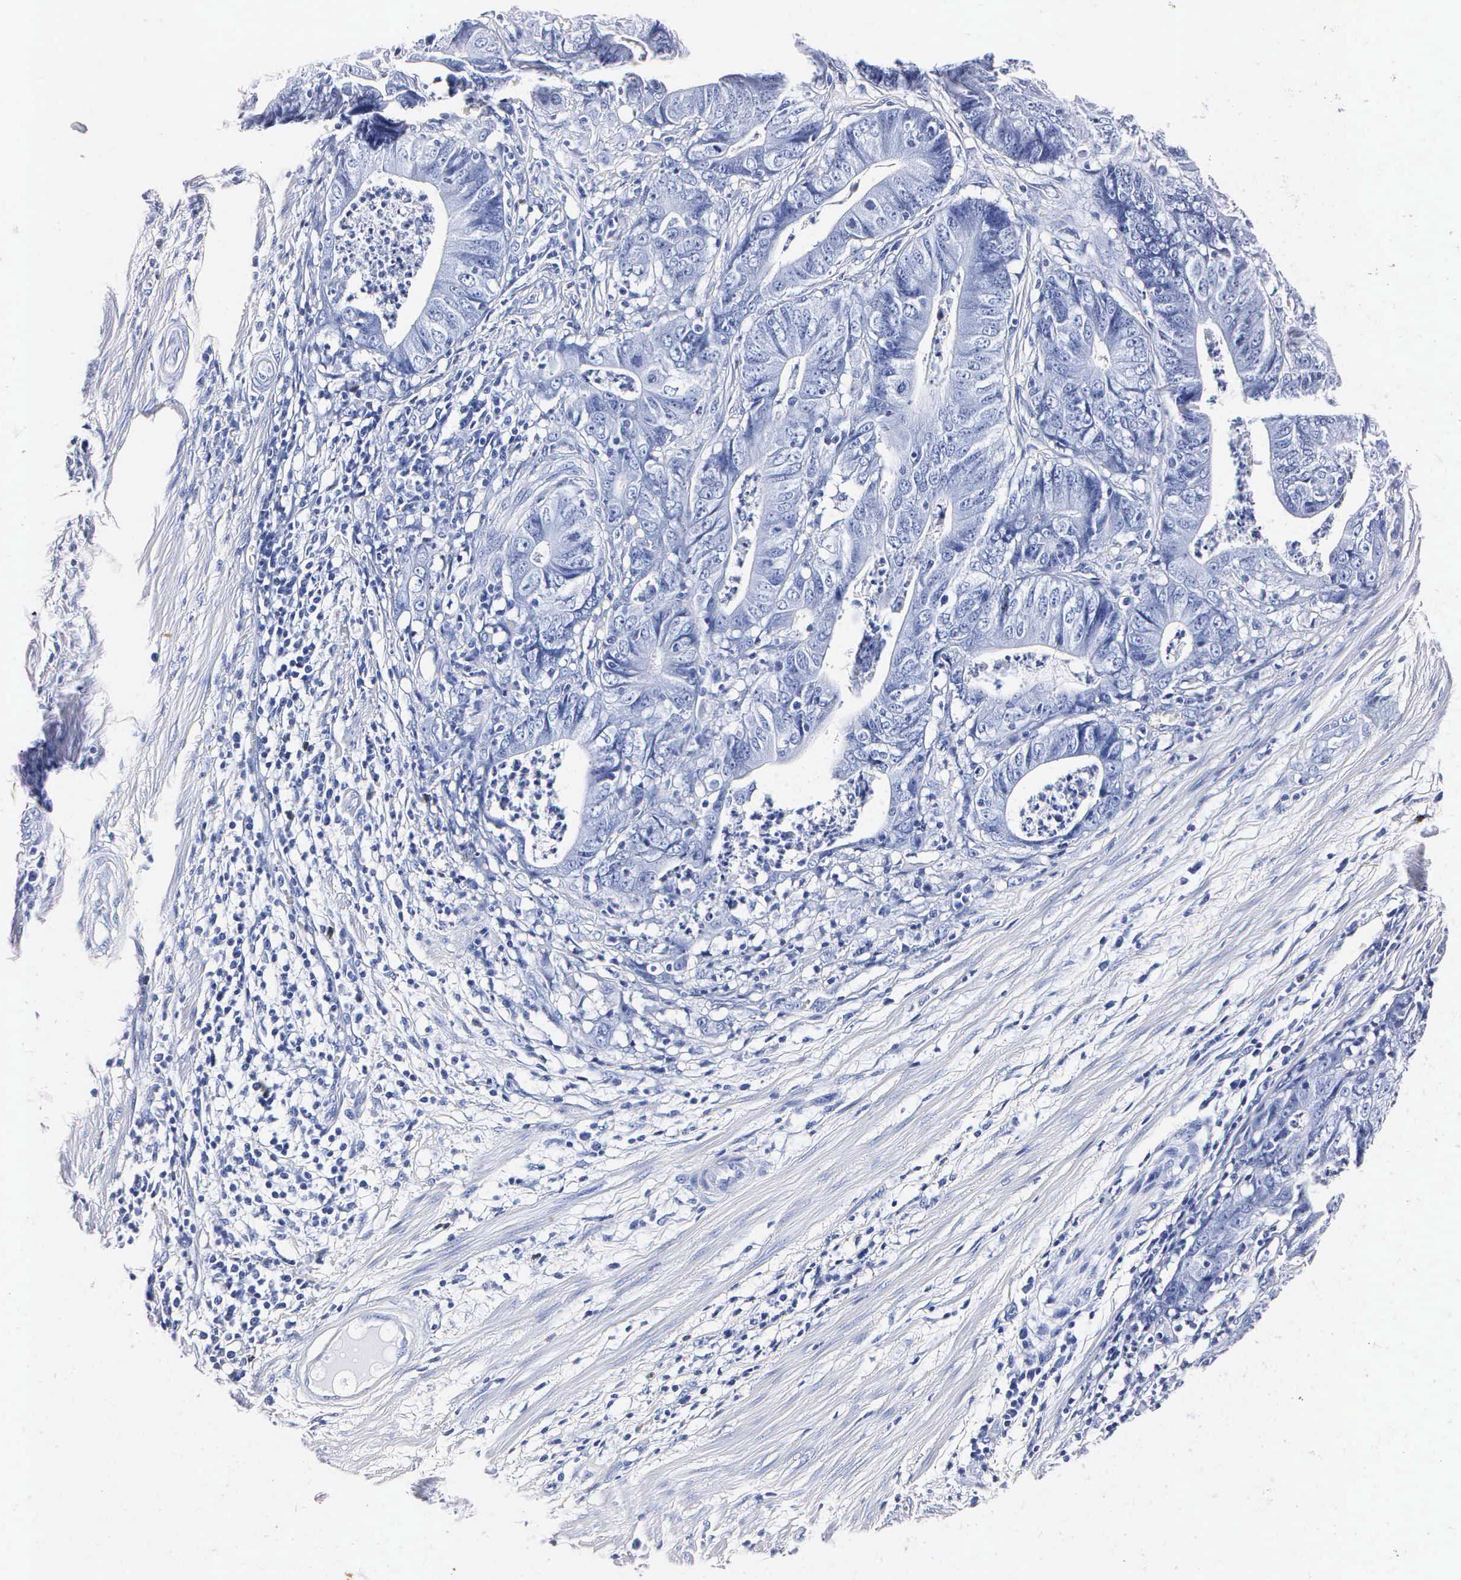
{"staining": {"intensity": "negative", "quantity": "none", "location": "none"}, "tissue": "stomach cancer", "cell_type": "Tumor cells", "image_type": "cancer", "snomed": [{"axis": "morphology", "description": "Adenocarcinoma, NOS"}, {"axis": "topography", "description": "Stomach, lower"}], "caption": "This is an immunohistochemistry (IHC) photomicrograph of human stomach cancer. There is no expression in tumor cells.", "gene": "MB", "patient": {"sex": "female", "age": 86}}